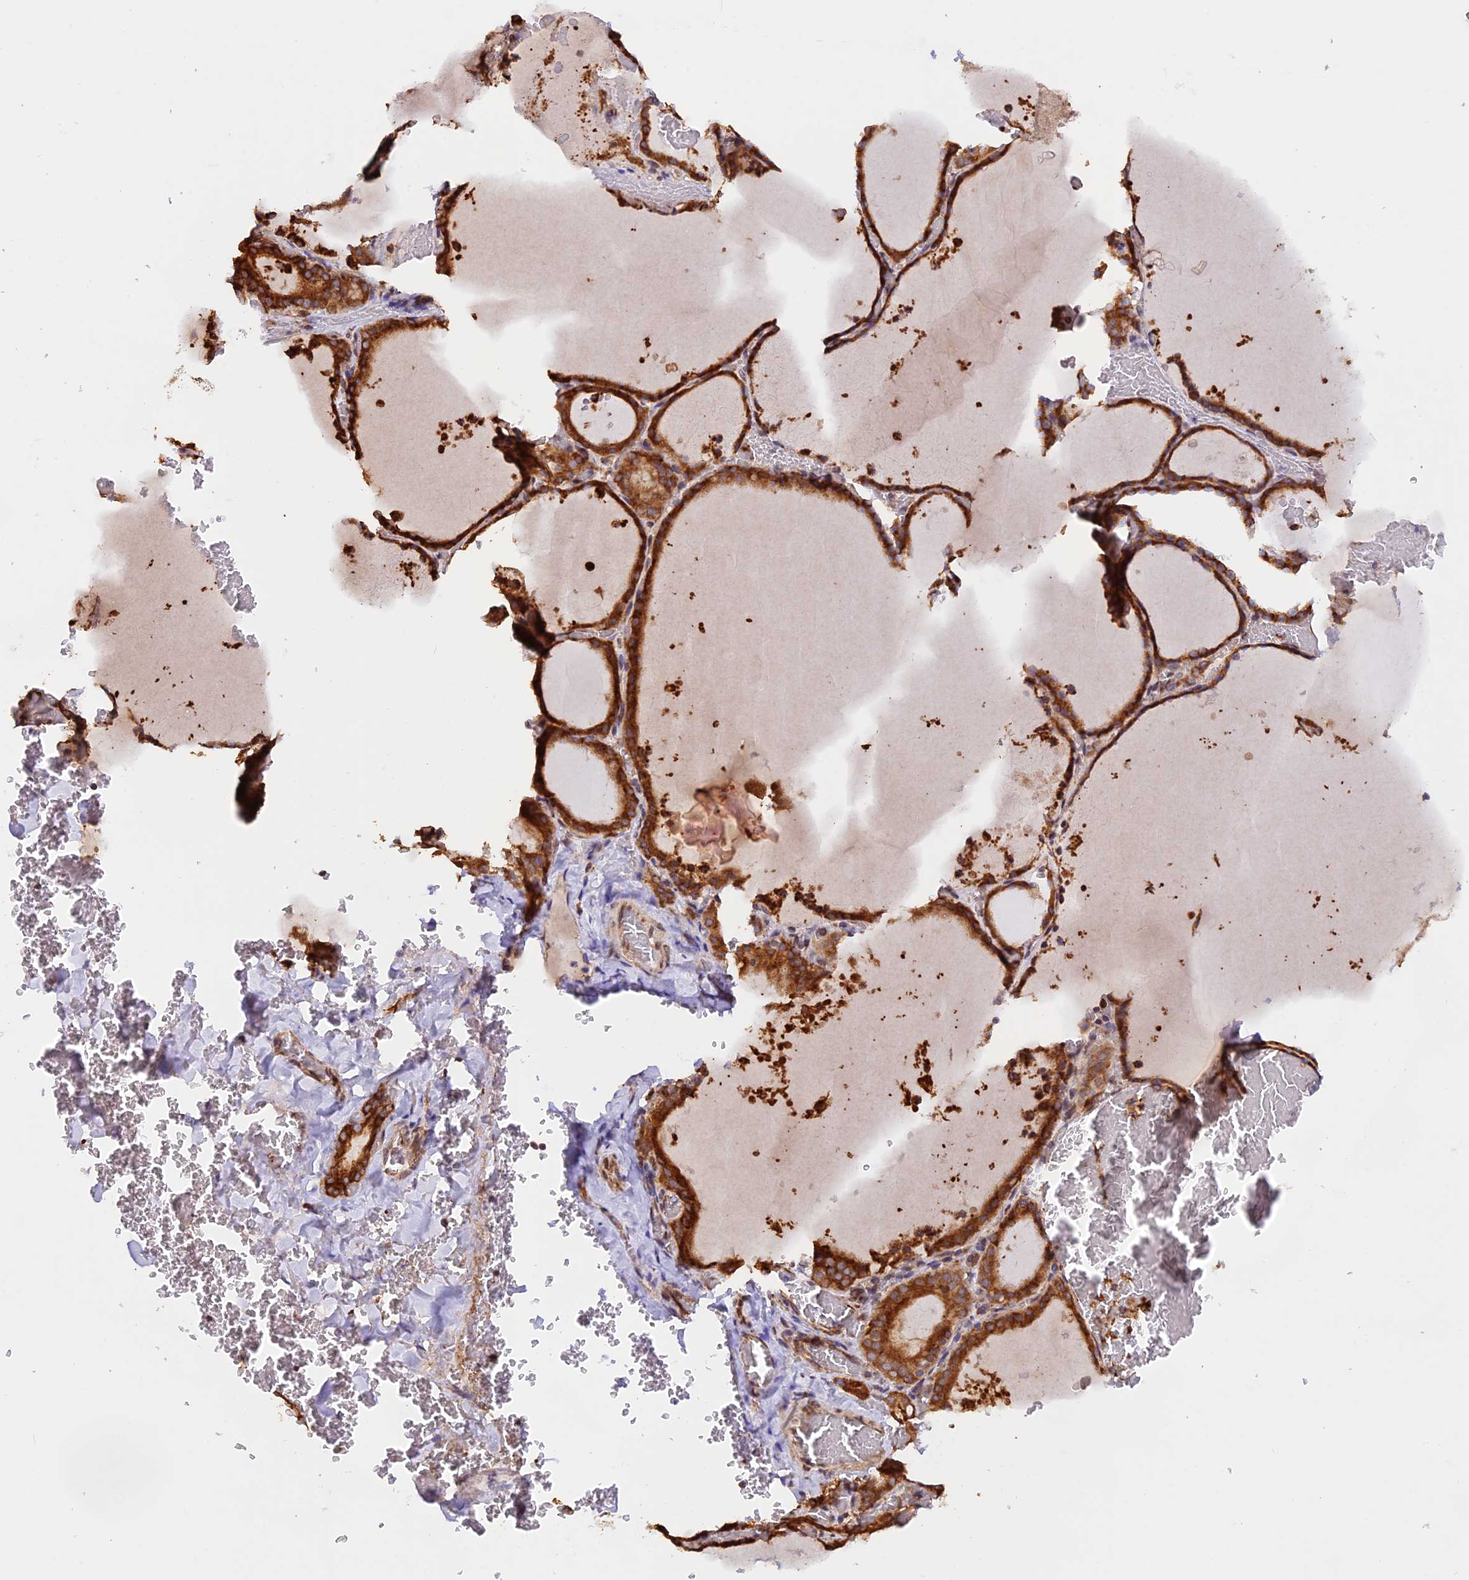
{"staining": {"intensity": "strong", "quantity": ">75%", "location": "cytoplasmic/membranous"}, "tissue": "thyroid gland", "cell_type": "Glandular cells", "image_type": "normal", "snomed": [{"axis": "morphology", "description": "Normal tissue, NOS"}, {"axis": "topography", "description": "Thyroid gland"}], "caption": "Glandular cells display strong cytoplasmic/membranous staining in approximately >75% of cells in unremarkable thyroid gland. Using DAB (brown) and hematoxylin (blue) stains, captured at high magnification using brightfield microscopy.", "gene": "RPL5", "patient": {"sex": "female", "age": 39}}